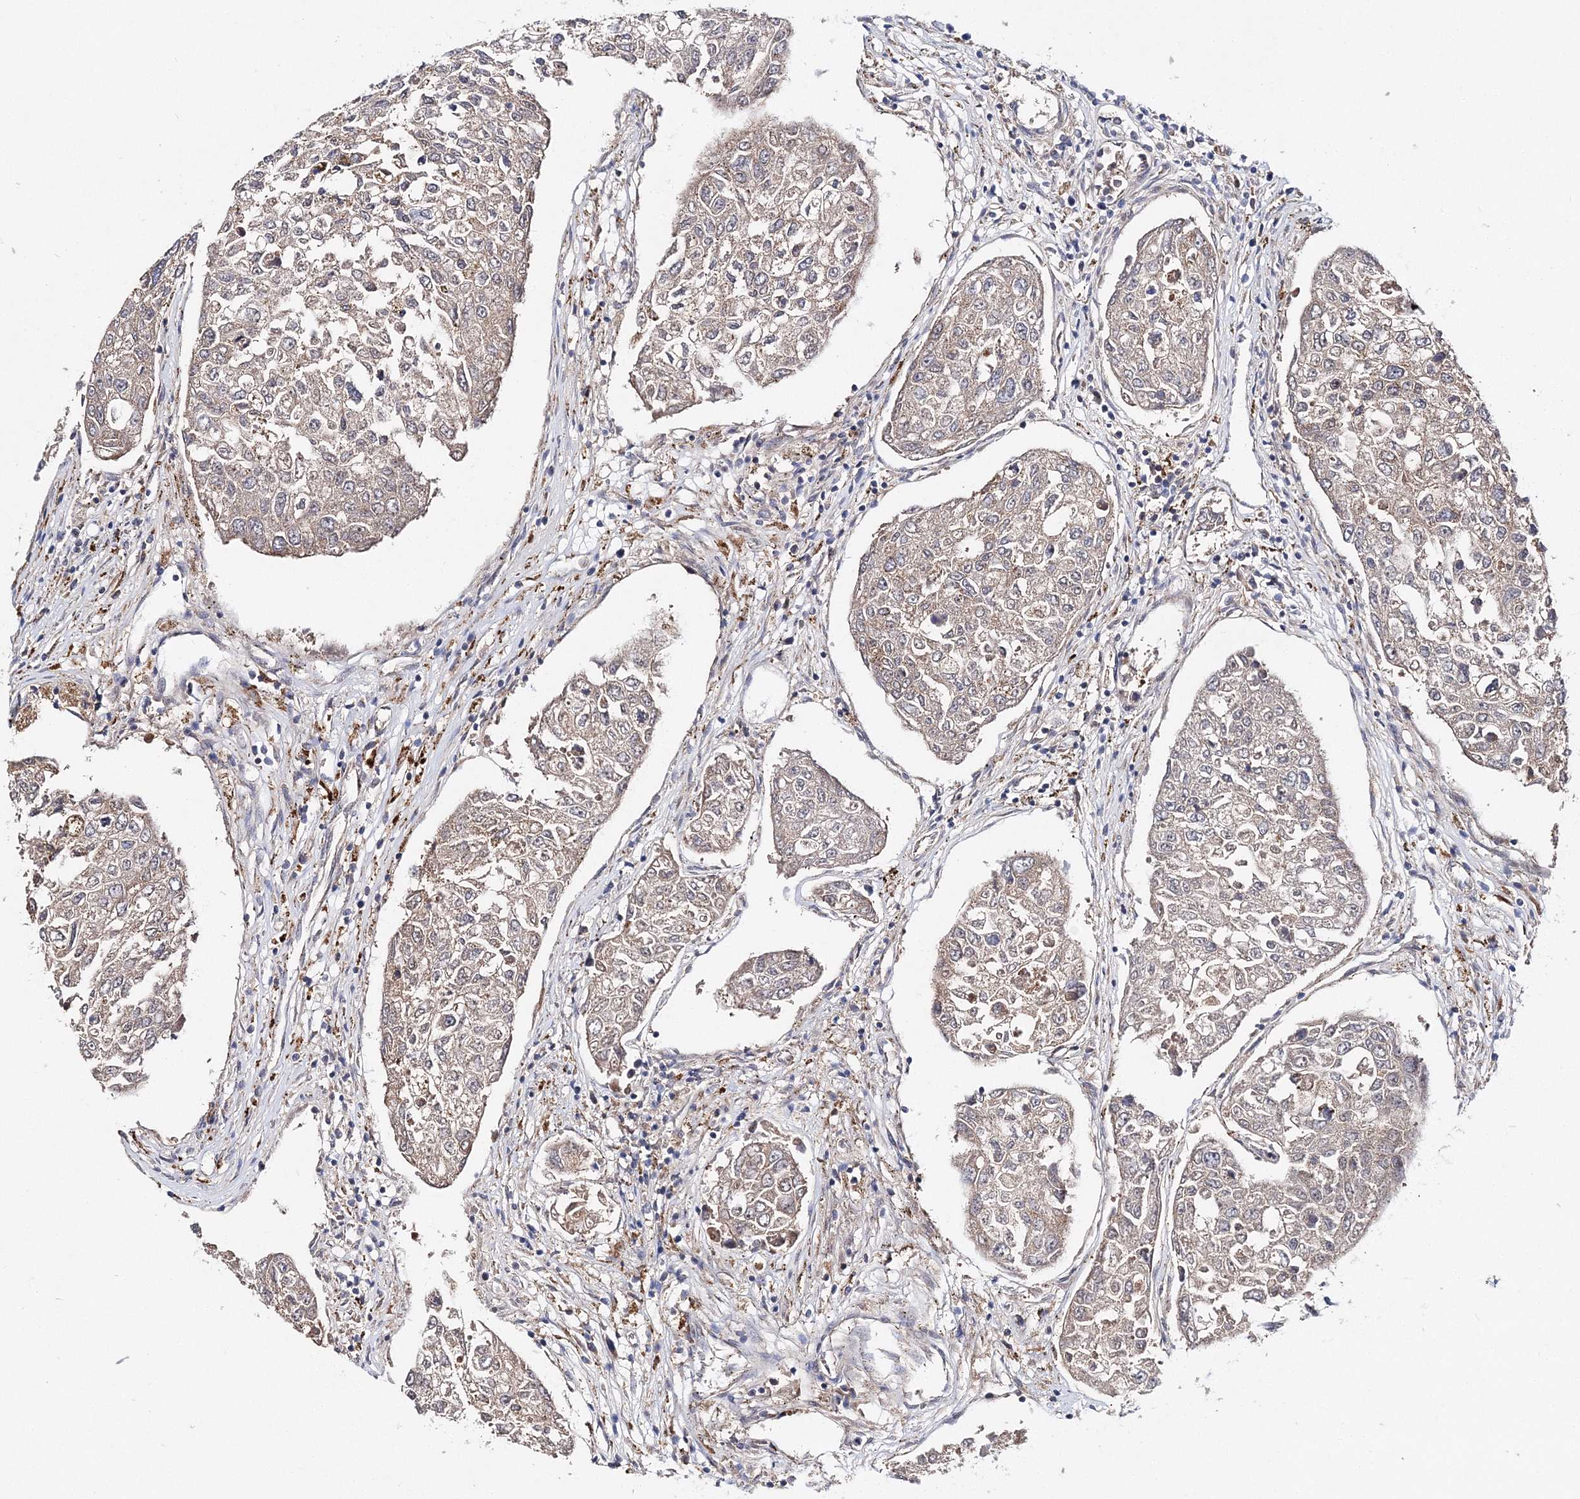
{"staining": {"intensity": "weak", "quantity": ">75%", "location": "cytoplasmic/membranous"}, "tissue": "urothelial cancer", "cell_type": "Tumor cells", "image_type": "cancer", "snomed": [{"axis": "morphology", "description": "Urothelial carcinoma, High grade"}, {"axis": "topography", "description": "Lymph node"}, {"axis": "topography", "description": "Urinary bladder"}], "caption": "Protein expression analysis of urothelial cancer demonstrates weak cytoplasmic/membranous expression in about >75% of tumor cells. (DAB IHC, brown staining for protein, blue staining for nuclei).", "gene": "C3orf38", "patient": {"sex": "male", "age": 51}}